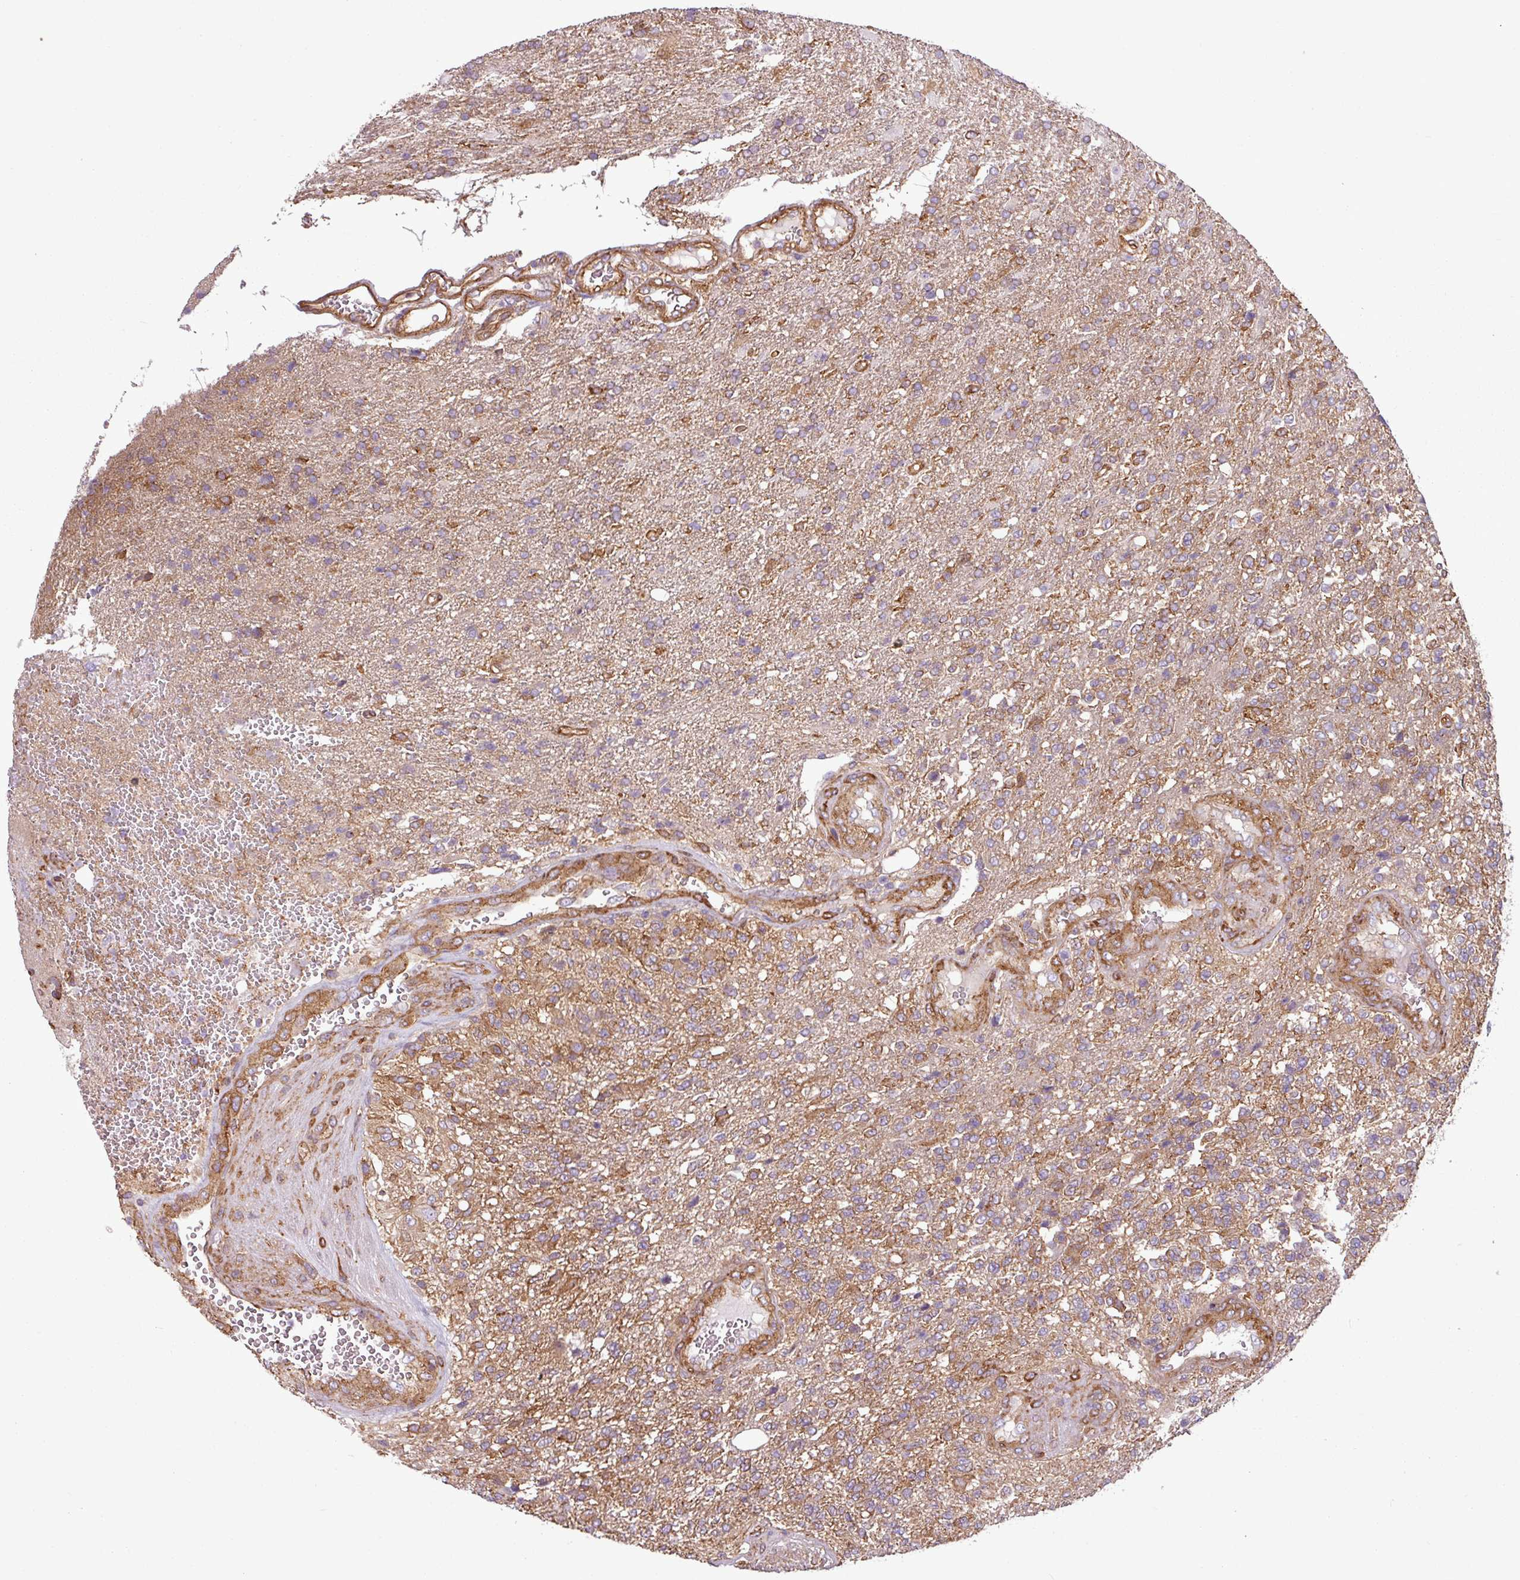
{"staining": {"intensity": "weak", "quantity": "<25%", "location": "cytoplasmic/membranous"}, "tissue": "glioma", "cell_type": "Tumor cells", "image_type": "cancer", "snomed": [{"axis": "morphology", "description": "Glioma, malignant, High grade"}, {"axis": "topography", "description": "Brain"}], "caption": "A high-resolution image shows immunohistochemistry (IHC) staining of high-grade glioma (malignant), which shows no significant expression in tumor cells.", "gene": "PACSIN2", "patient": {"sex": "male", "age": 56}}